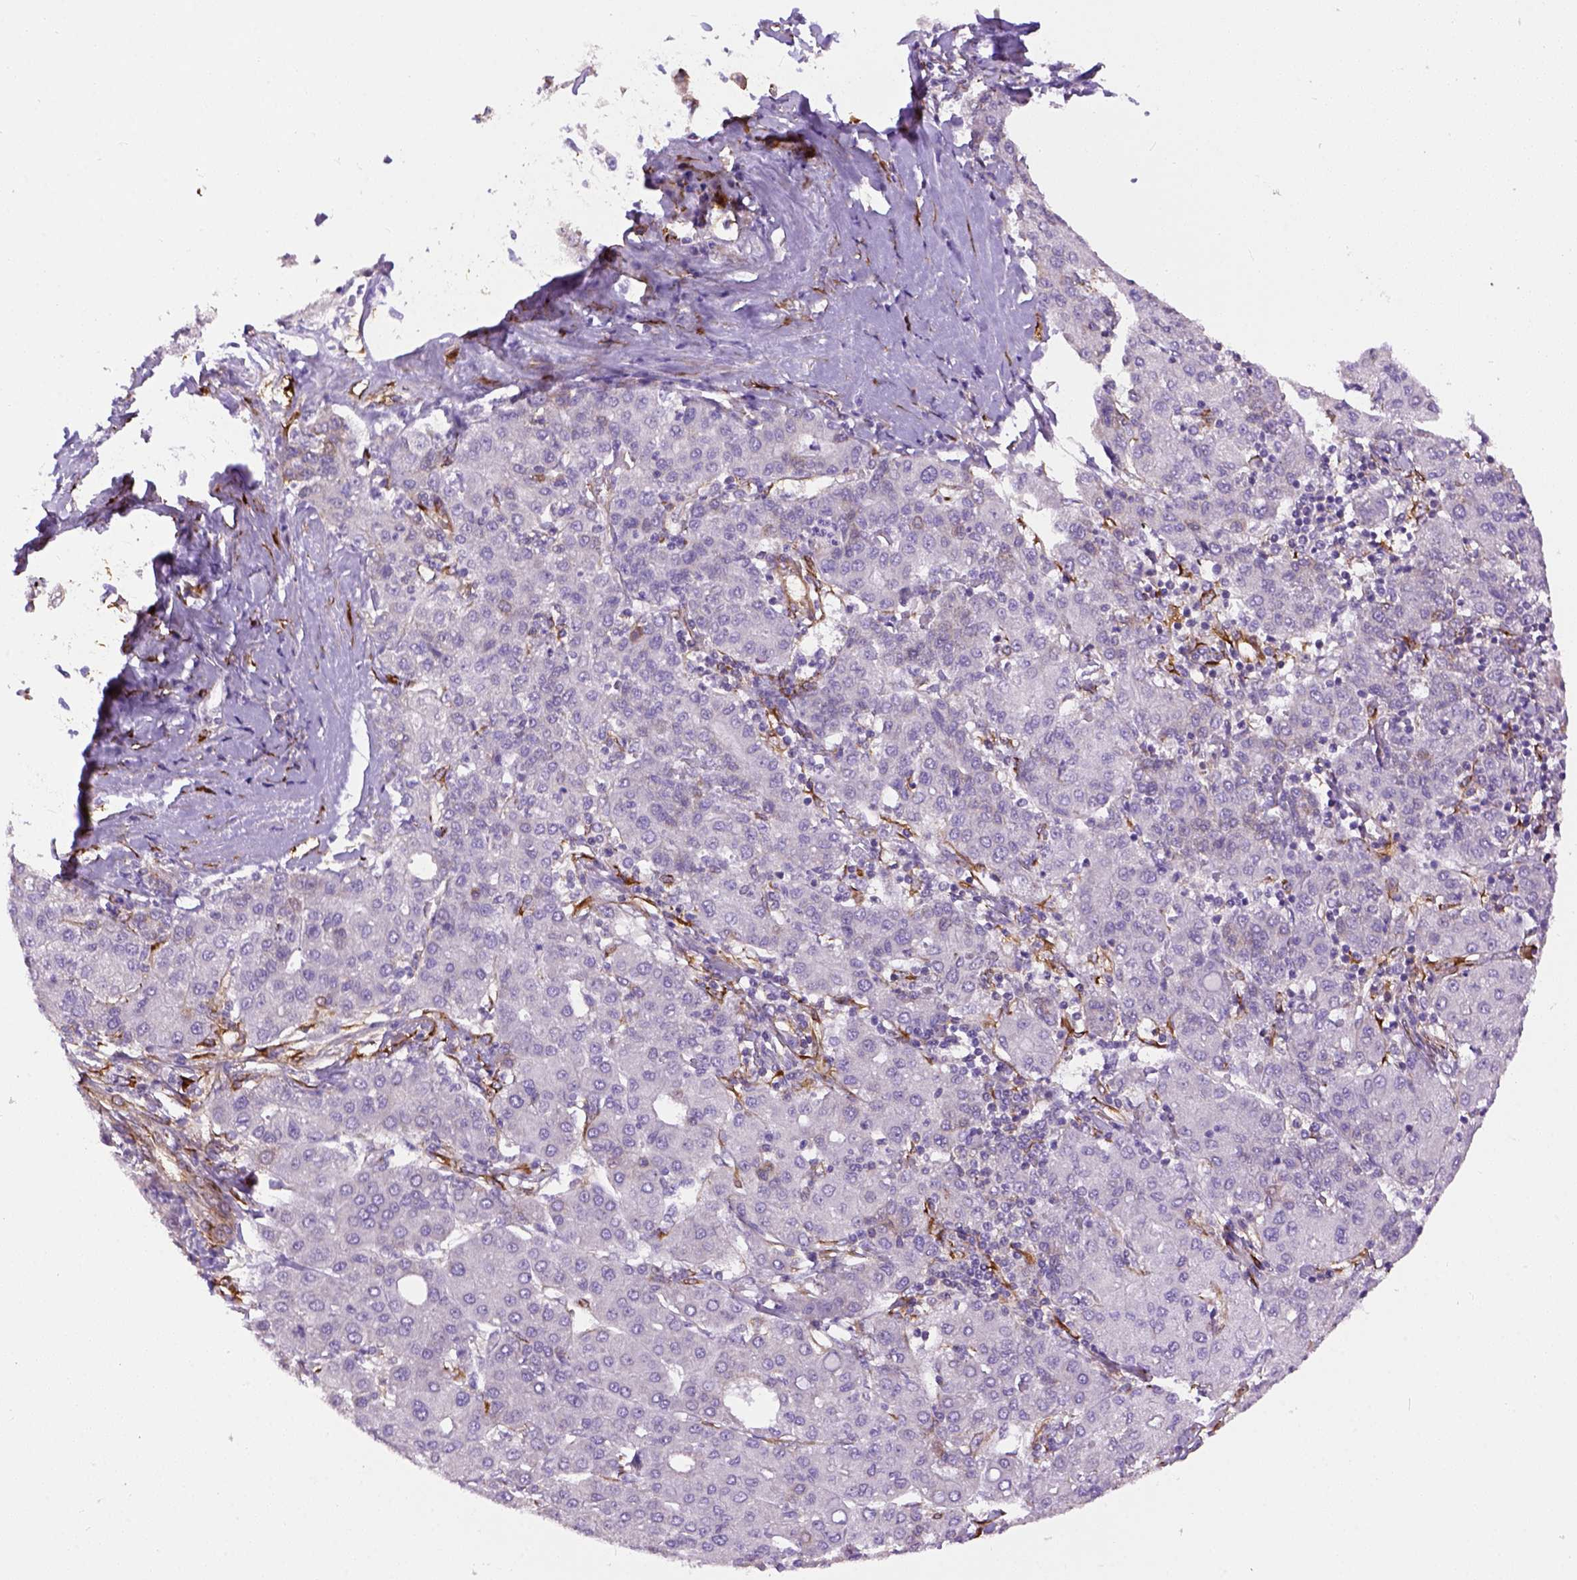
{"staining": {"intensity": "negative", "quantity": "none", "location": "none"}, "tissue": "liver cancer", "cell_type": "Tumor cells", "image_type": "cancer", "snomed": [{"axis": "morphology", "description": "Carcinoma, Hepatocellular, NOS"}, {"axis": "topography", "description": "Liver"}], "caption": "Tumor cells show no significant protein expression in liver cancer (hepatocellular carcinoma). (Stains: DAB immunohistochemistry with hematoxylin counter stain, Microscopy: brightfield microscopy at high magnification).", "gene": "KAZN", "patient": {"sex": "male", "age": 65}}